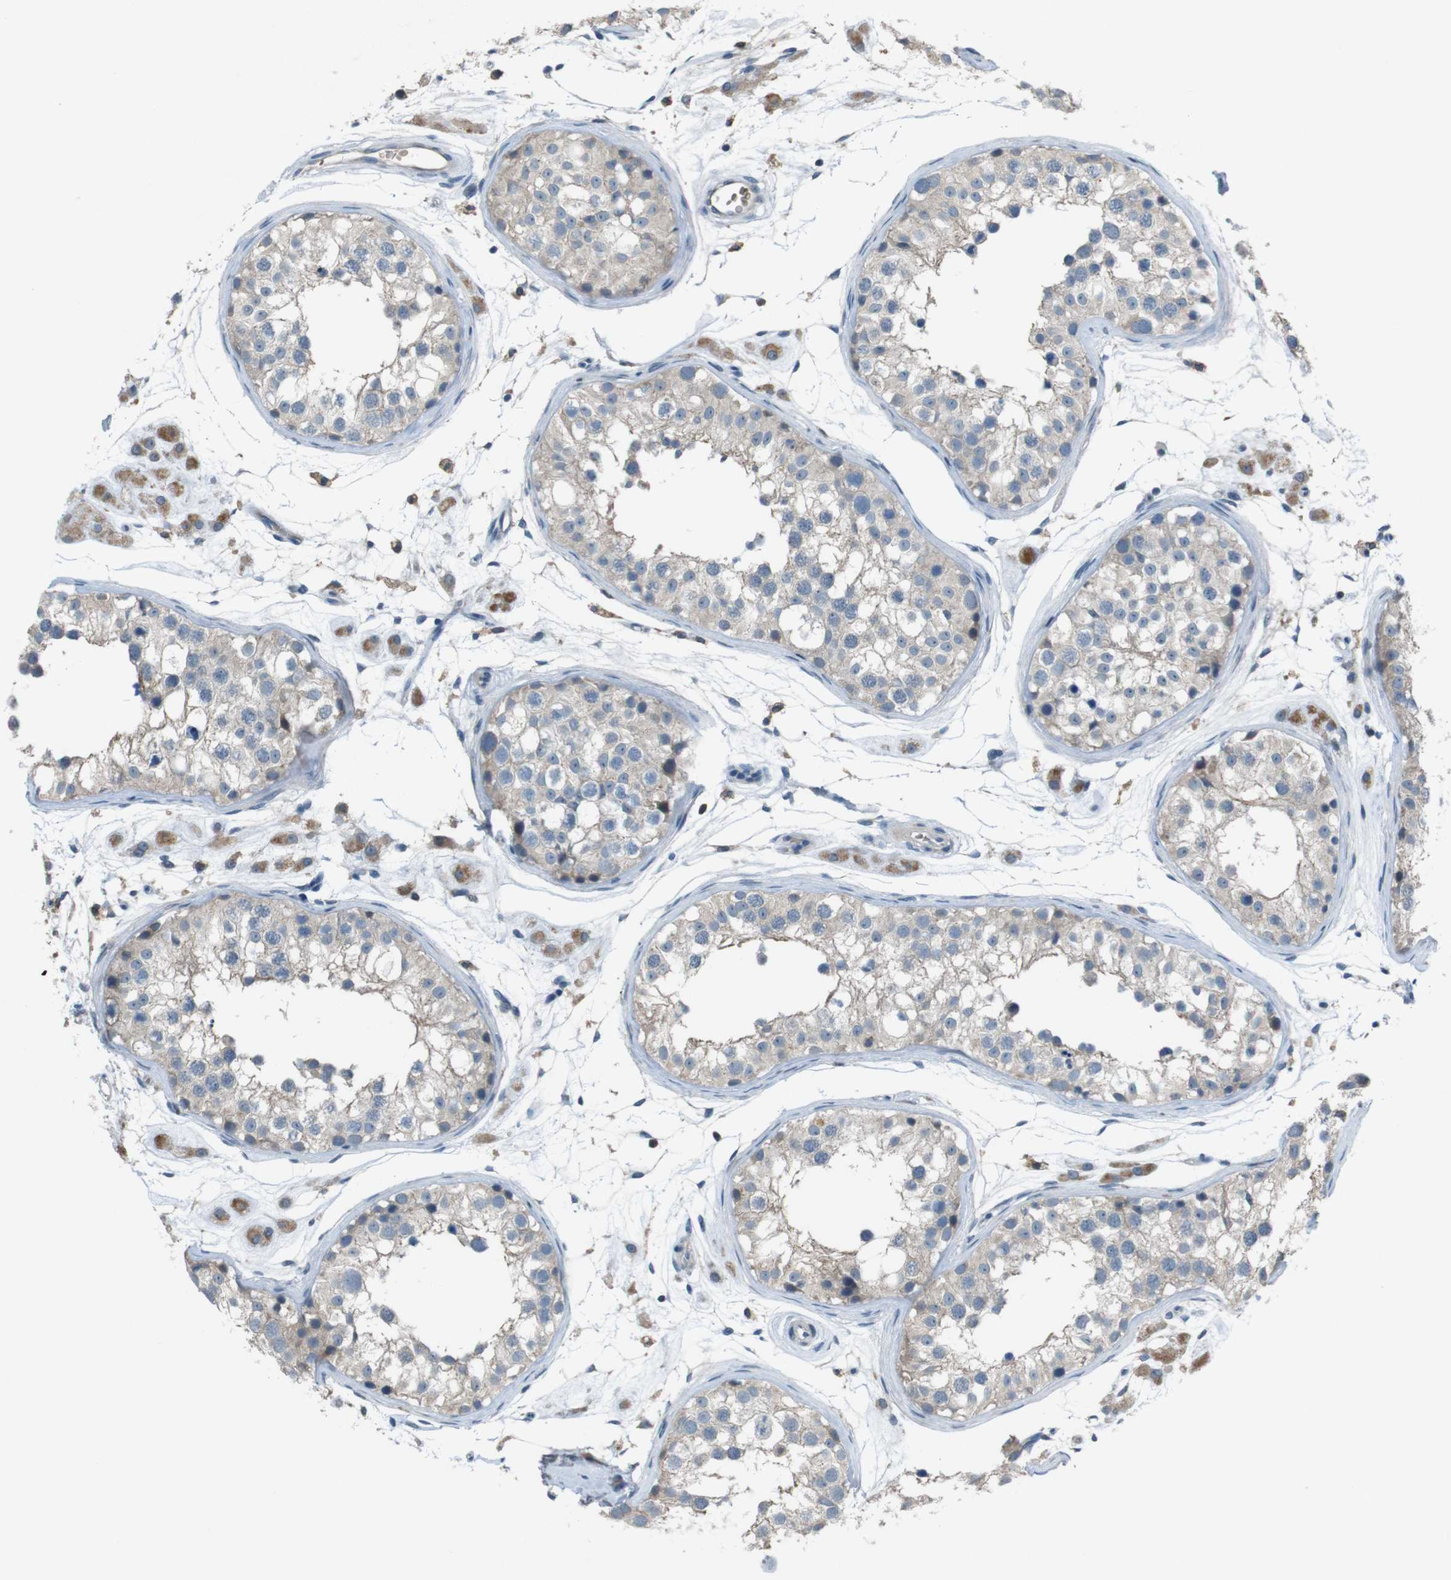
{"staining": {"intensity": "weak", "quantity": ">75%", "location": "cytoplasmic/membranous"}, "tissue": "testis", "cell_type": "Cells in seminiferous ducts", "image_type": "normal", "snomed": [{"axis": "morphology", "description": "Normal tissue, NOS"}, {"axis": "morphology", "description": "Adenocarcinoma, metastatic, NOS"}, {"axis": "topography", "description": "Testis"}], "caption": "High-power microscopy captured an IHC photomicrograph of normal testis, revealing weak cytoplasmic/membranous staining in approximately >75% of cells in seminiferous ducts.", "gene": "MOGAT3", "patient": {"sex": "male", "age": 26}}